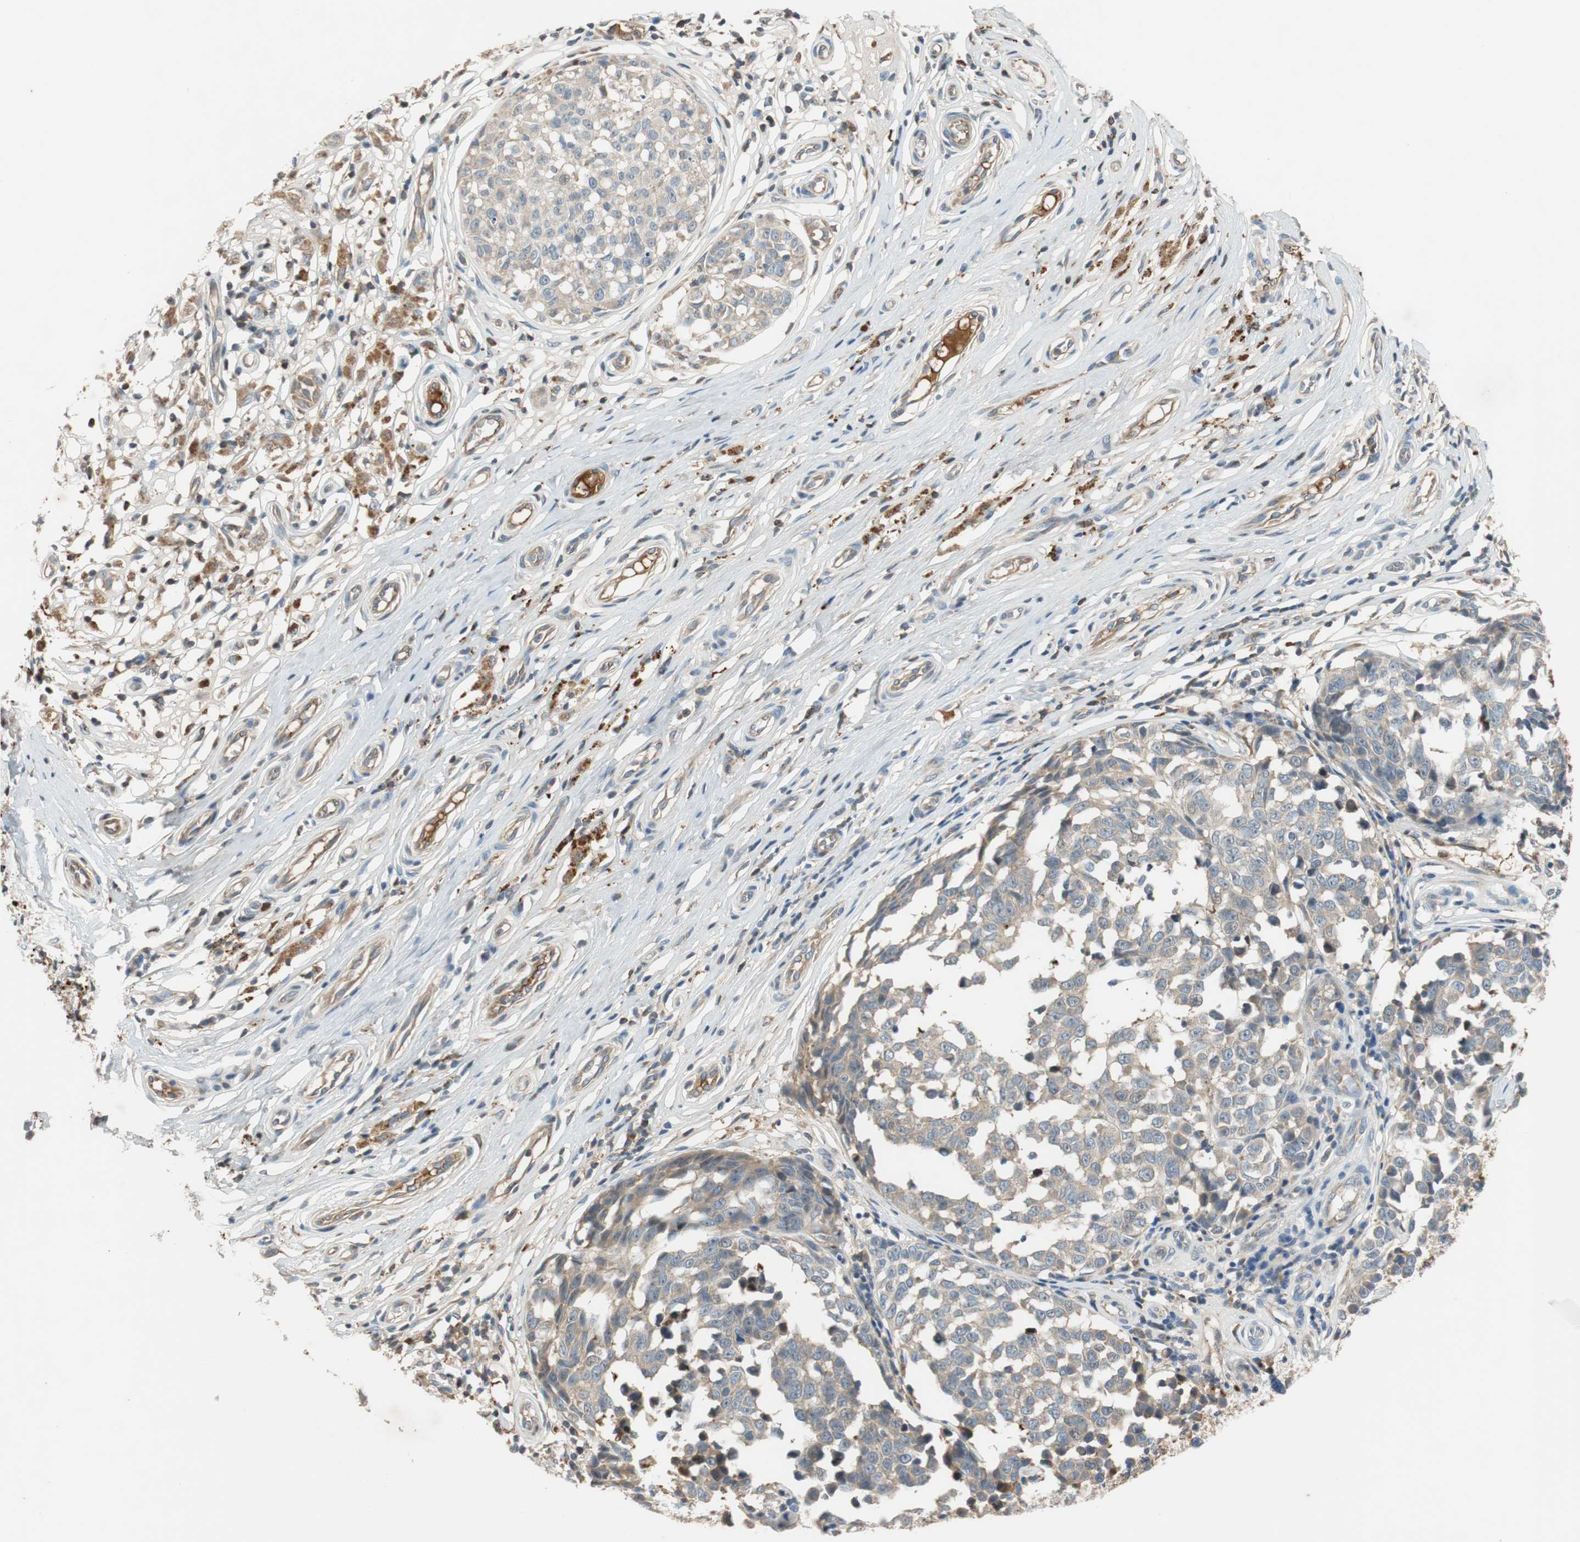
{"staining": {"intensity": "negative", "quantity": "none", "location": "none"}, "tissue": "melanoma", "cell_type": "Tumor cells", "image_type": "cancer", "snomed": [{"axis": "morphology", "description": "Malignant melanoma, NOS"}, {"axis": "topography", "description": "Skin"}], "caption": "Micrograph shows no protein expression in tumor cells of melanoma tissue. Nuclei are stained in blue.", "gene": "C4A", "patient": {"sex": "female", "age": 64}}